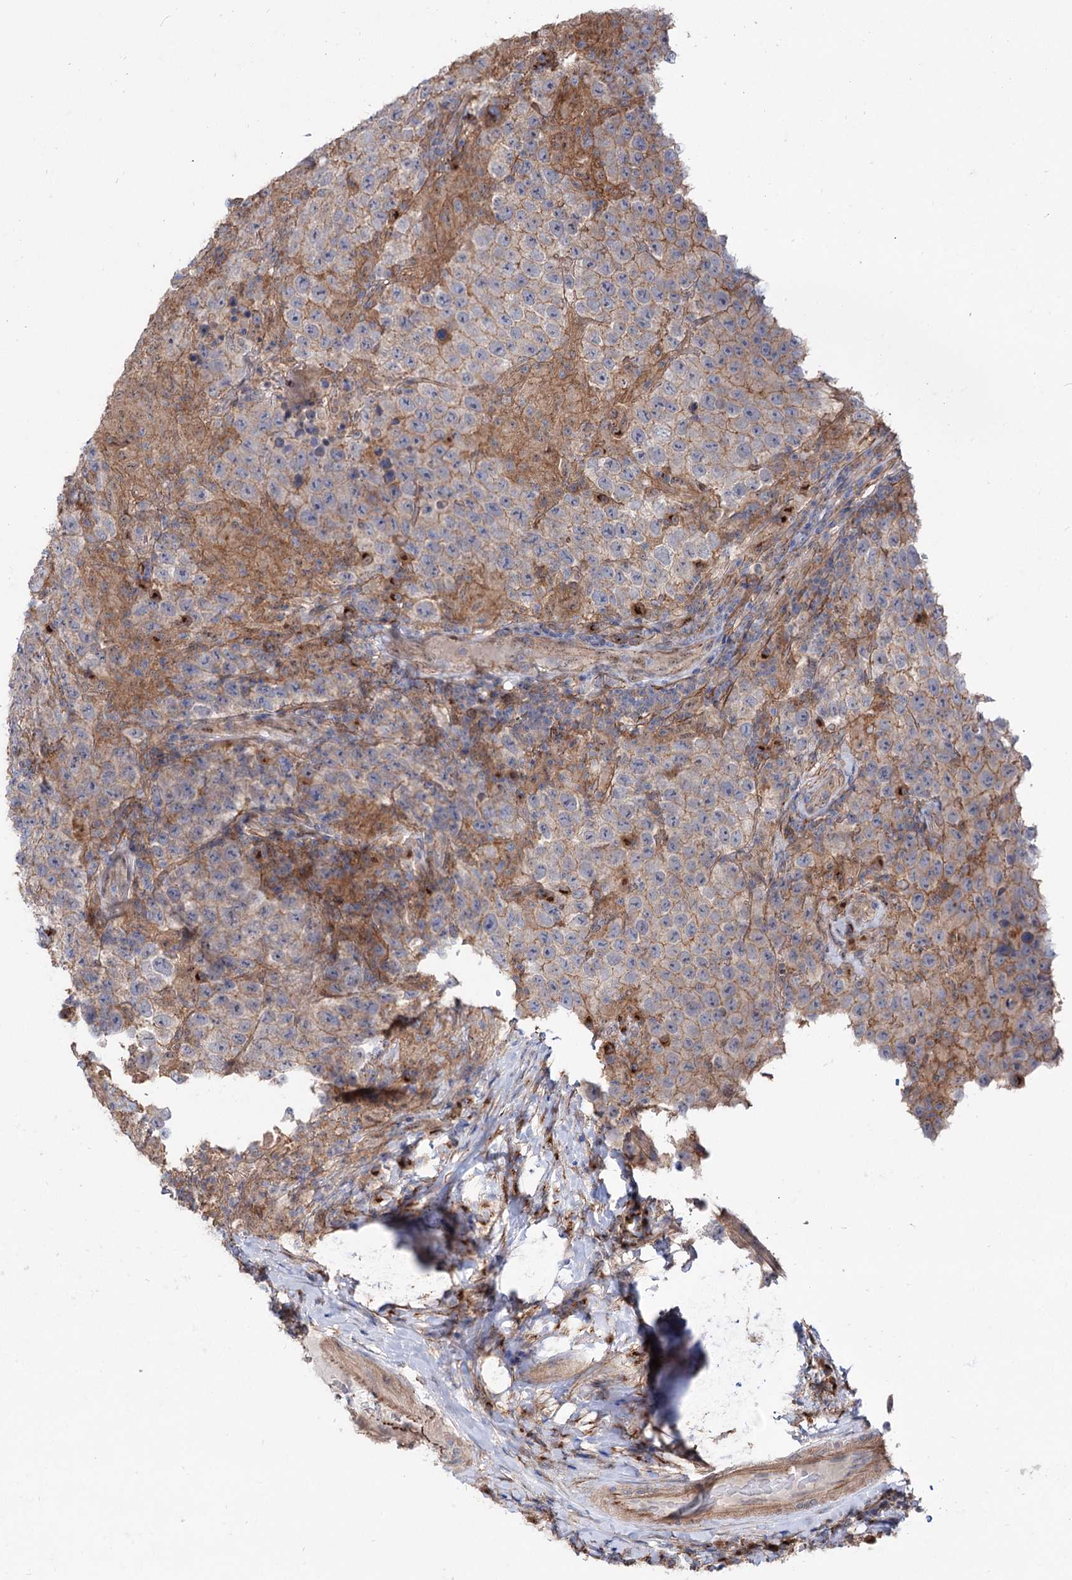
{"staining": {"intensity": "moderate", "quantity": "25%-75%", "location": "cytoplasmic/membranous"}, "tissue": "testis cancer", "cell_type": "Tumor cells", "image_type": "cancer", "snomed": [{"axis": "morphology", "description": "Normal tissue, NOS"}, {"axis": "morphology", "description": "Urothelial carcinoma, High grade"}, {"axis": "morphology", "description": "Seminoma, NOS"}, {"axis": "morphology", "description": "Carcinoma, Embryonal, NOS"}, {"axis": "topography", "description": "Urinary bladder"}, {"axis": "topography", "description": "Testis"}], "caption": "Testis cancer (urothelial carcinoma (high-grade)) stained with a protein marker reveals moderate staining in tumor cells.", "gene": "SEC24A", "patient": {"sex": "male", "age": 41}}